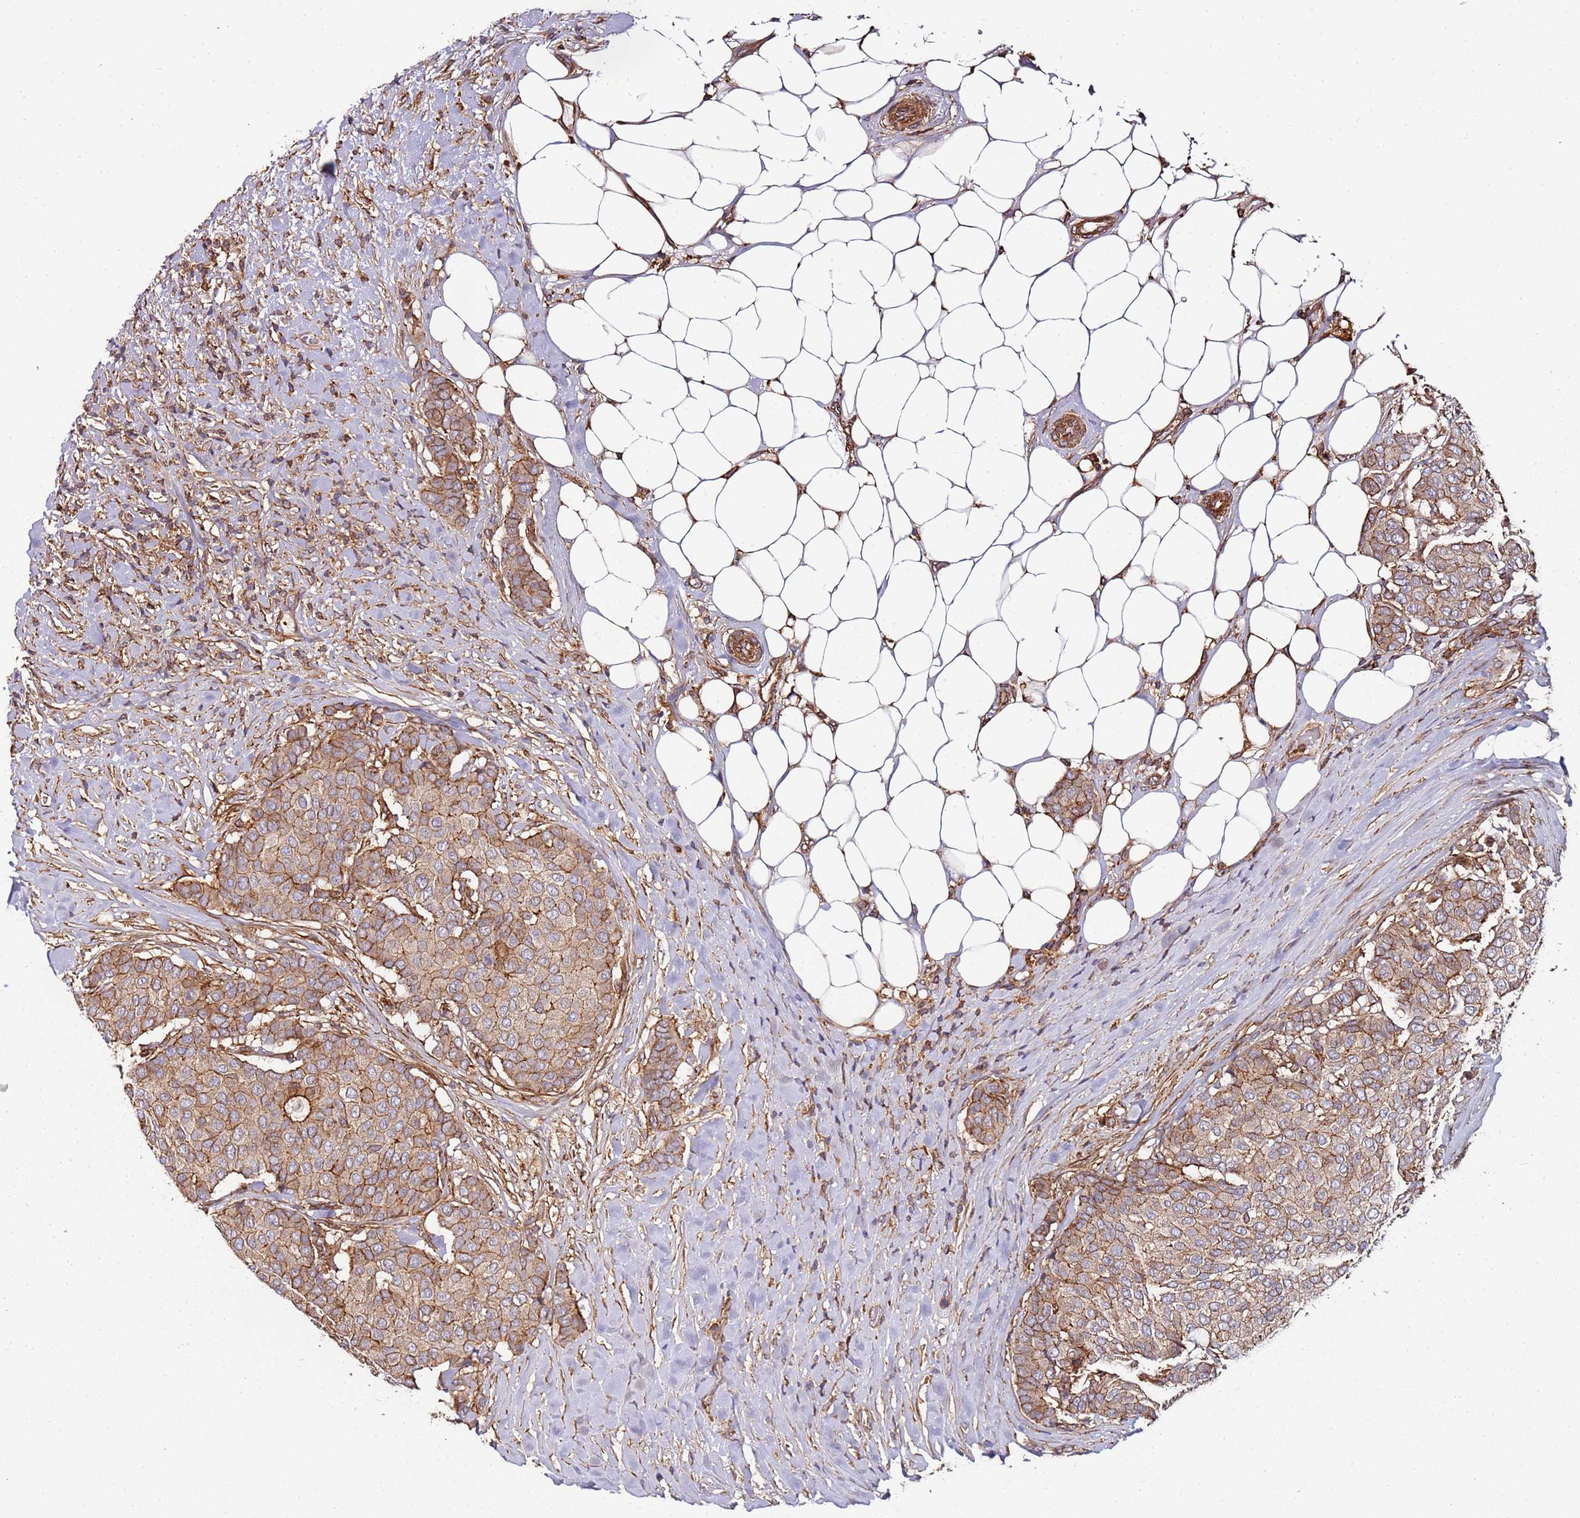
{"staining": {"intensity": "weak", "quantity": ">75%", "location": "cytoplasmic/membranous"}, "tissue": "breast cancer", "cell_type": "Tumor cells", "image_type": "cancer", "snomed": [{"axis": "morphology", "description": "Duct carcinoma"}, {"axis": "topography", "description": "Breast"}], "caption": "High-magnification brightfield microscopy of breast infiltrating ductal carcinoma stained with DAB (3,3'-diaminobenzidine) (brown) and counterstained with hematoxylin (blue). tumor cells exhibit weak cytoplasmic/membranous positivity is identified in about>75% of cells. The staining was performed using DAB, with brown indicating positive protein expression. Nuclei are stained blue with hematoxylin.", "gene": "CYP2U1", "patient": {"sex": "female", "age": 75}}